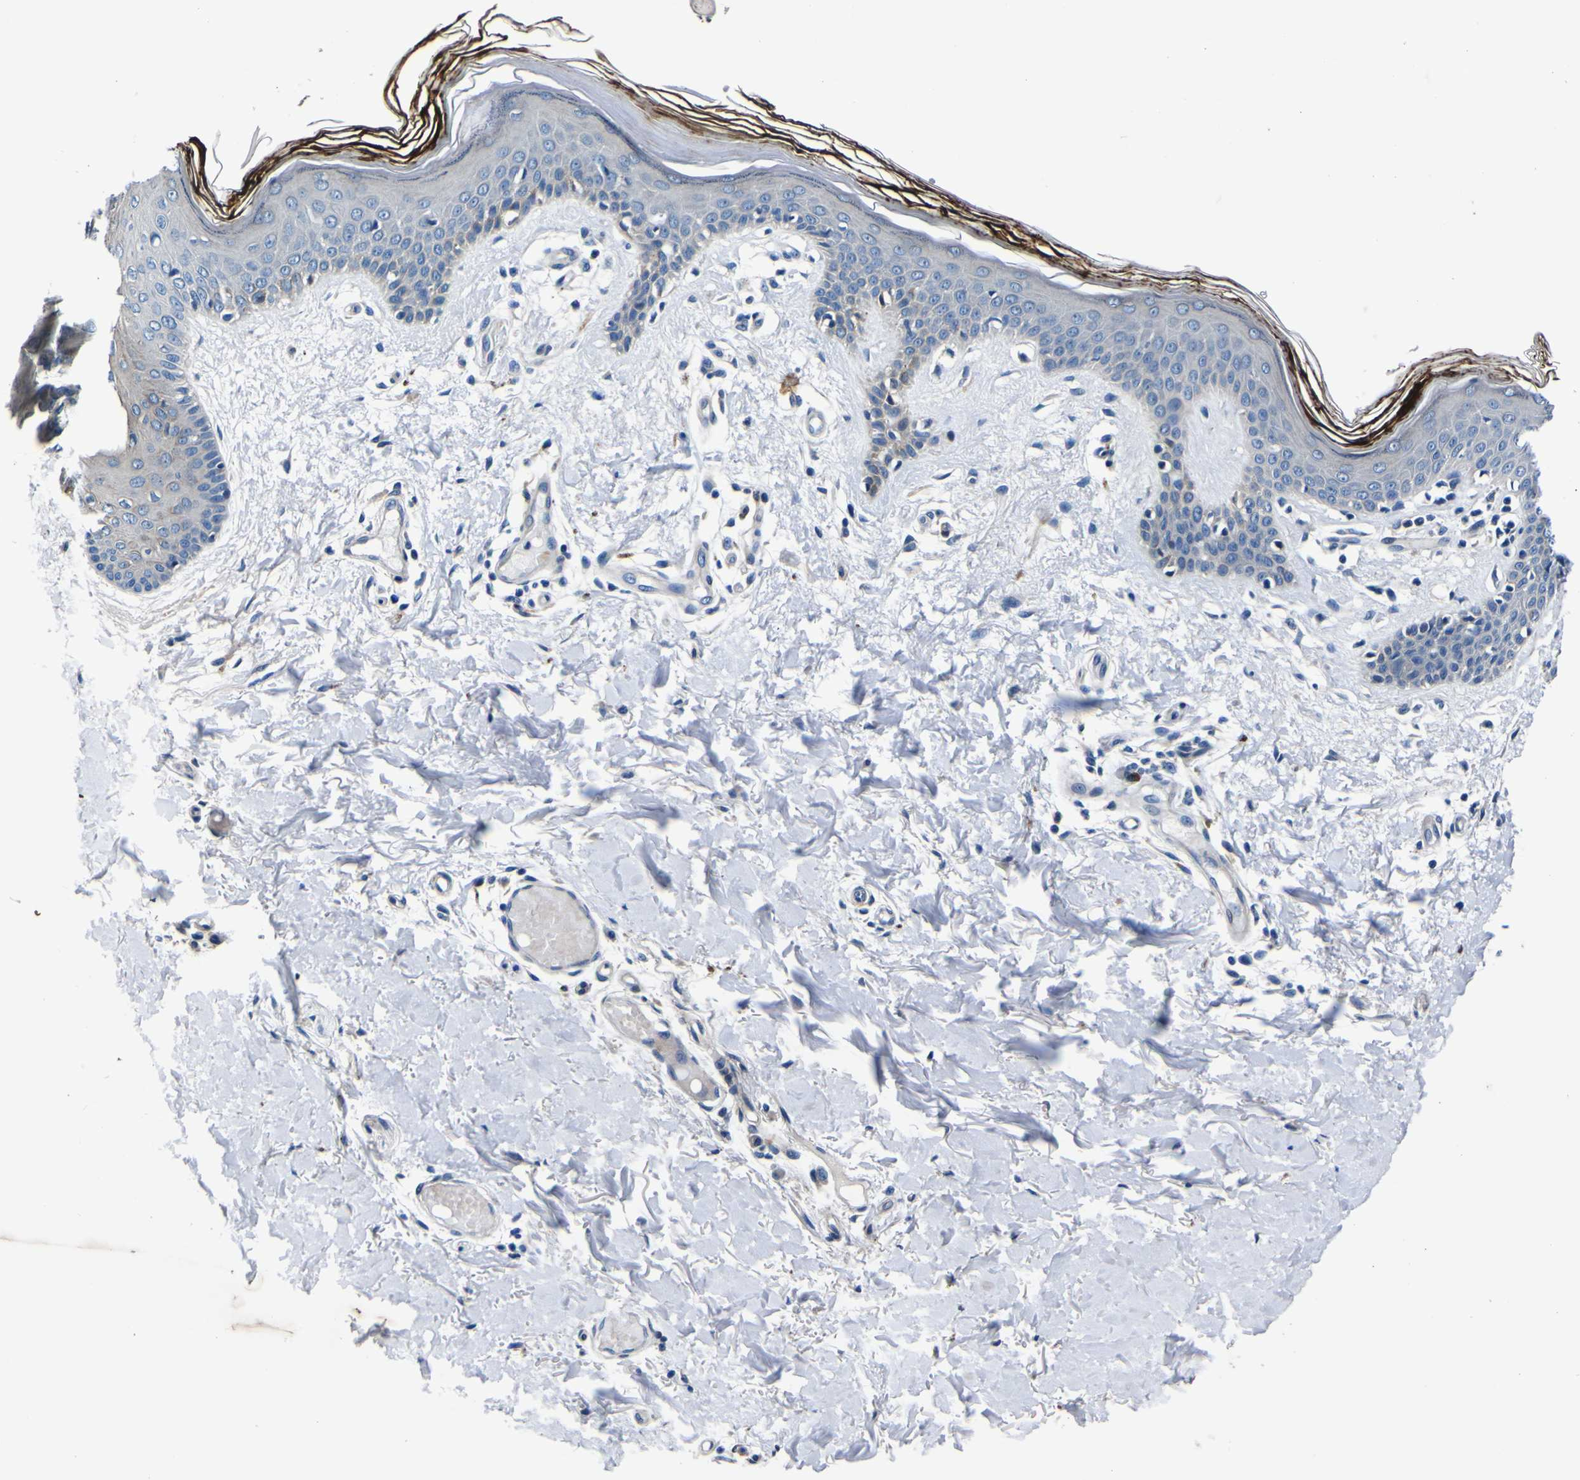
{"staining": {"intensity": "negative", "quantity": "none", "location": "none"}, "tissue": "skin", "cell_type": "Fibroblasts", "image_type": "normal", "snomed": [{"axis": "morphology", "description": "Normal tissue, NOS"}, {"axis": "topography", "description": "Skin"}], "caption": "A histopathology image of skin stained for a protein demonstrates no brown staining in fibroblasts.", "gene": "AGAP3", "patient": {"sex": "male", "age": 53}}